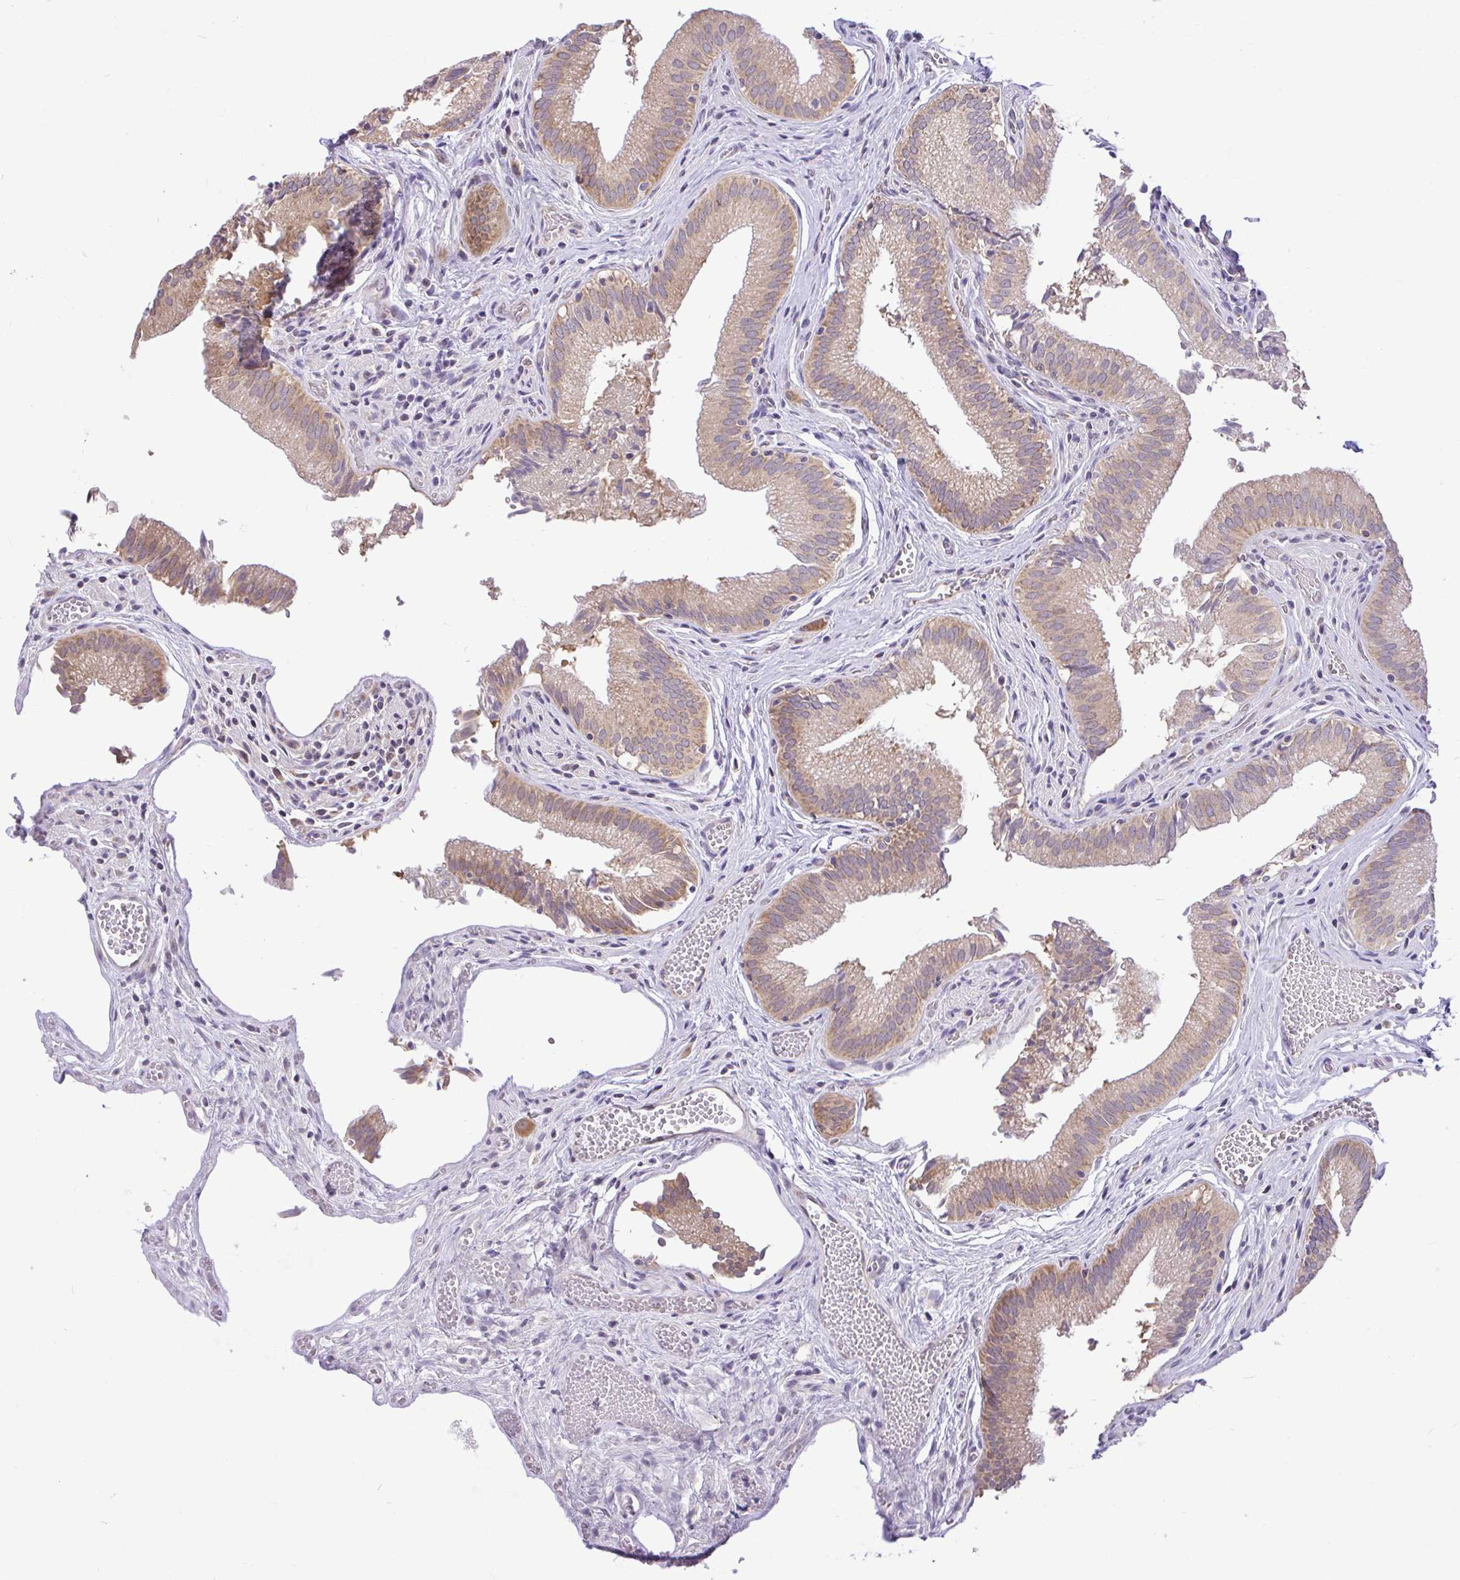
{"staining": {"intensity": "moderate", "quantity": ">75%", "location": "cytoplasmic/membranous"}, "tissue": "gallbladder", "cell_type": "Glandular cells", "image_type": "normal", "snomed": [{"axis": "morphology", "description": "Normal tissue, NOS"}, {"axis": "topography", "description": "Gallbladder"}, {"axis": "topography", "description": "Peripheral nerve tissue"}], "caption": "Moderate cytoplasmic/membranous expression is appreciated in about >75% of glandular cells in normal gallbladder.", "gene": "PYCR2", "patient": {"sex": "male", "age": 17}}